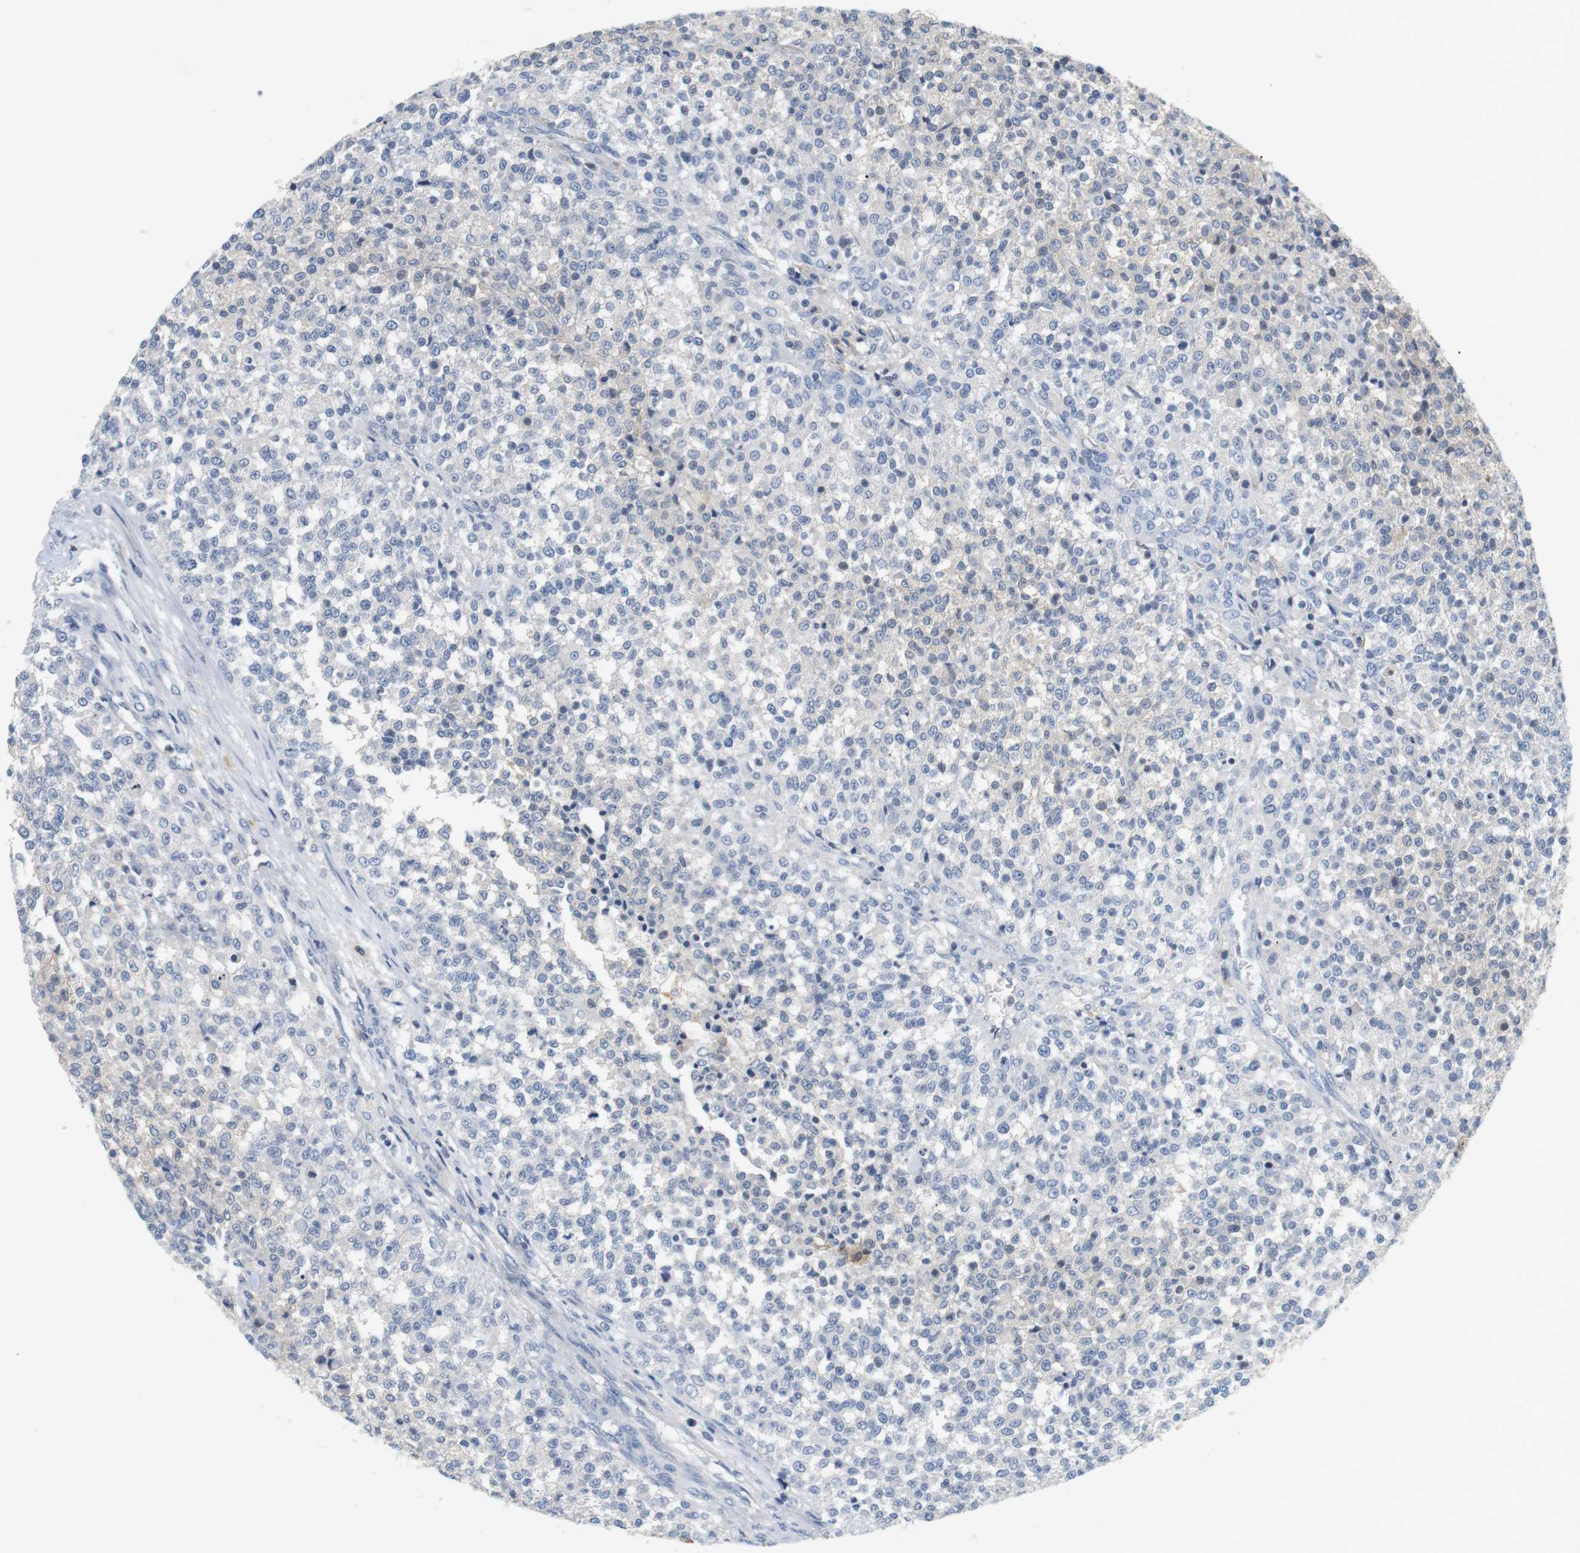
{"staining": {"intensity": "negative", "quantity": "none", "location": "none"}, "tissue": "testis cancer", "cell_type": "Tumor cells", "image_type": "cancer", "snomed": [{"axis": "morphology", "description": "Seminoma, NOS"}, {"axis": "topography", "description": "Testis"}], "caption": "This photomicrograph is of testis seminoma stained with immunohistochemistry to label a protein in brown with the nuclei are counter-stained blue. There is no staining in tumor cells.", "gene": "P2RY1", "patient": {"sex": "male", "age": 59}}